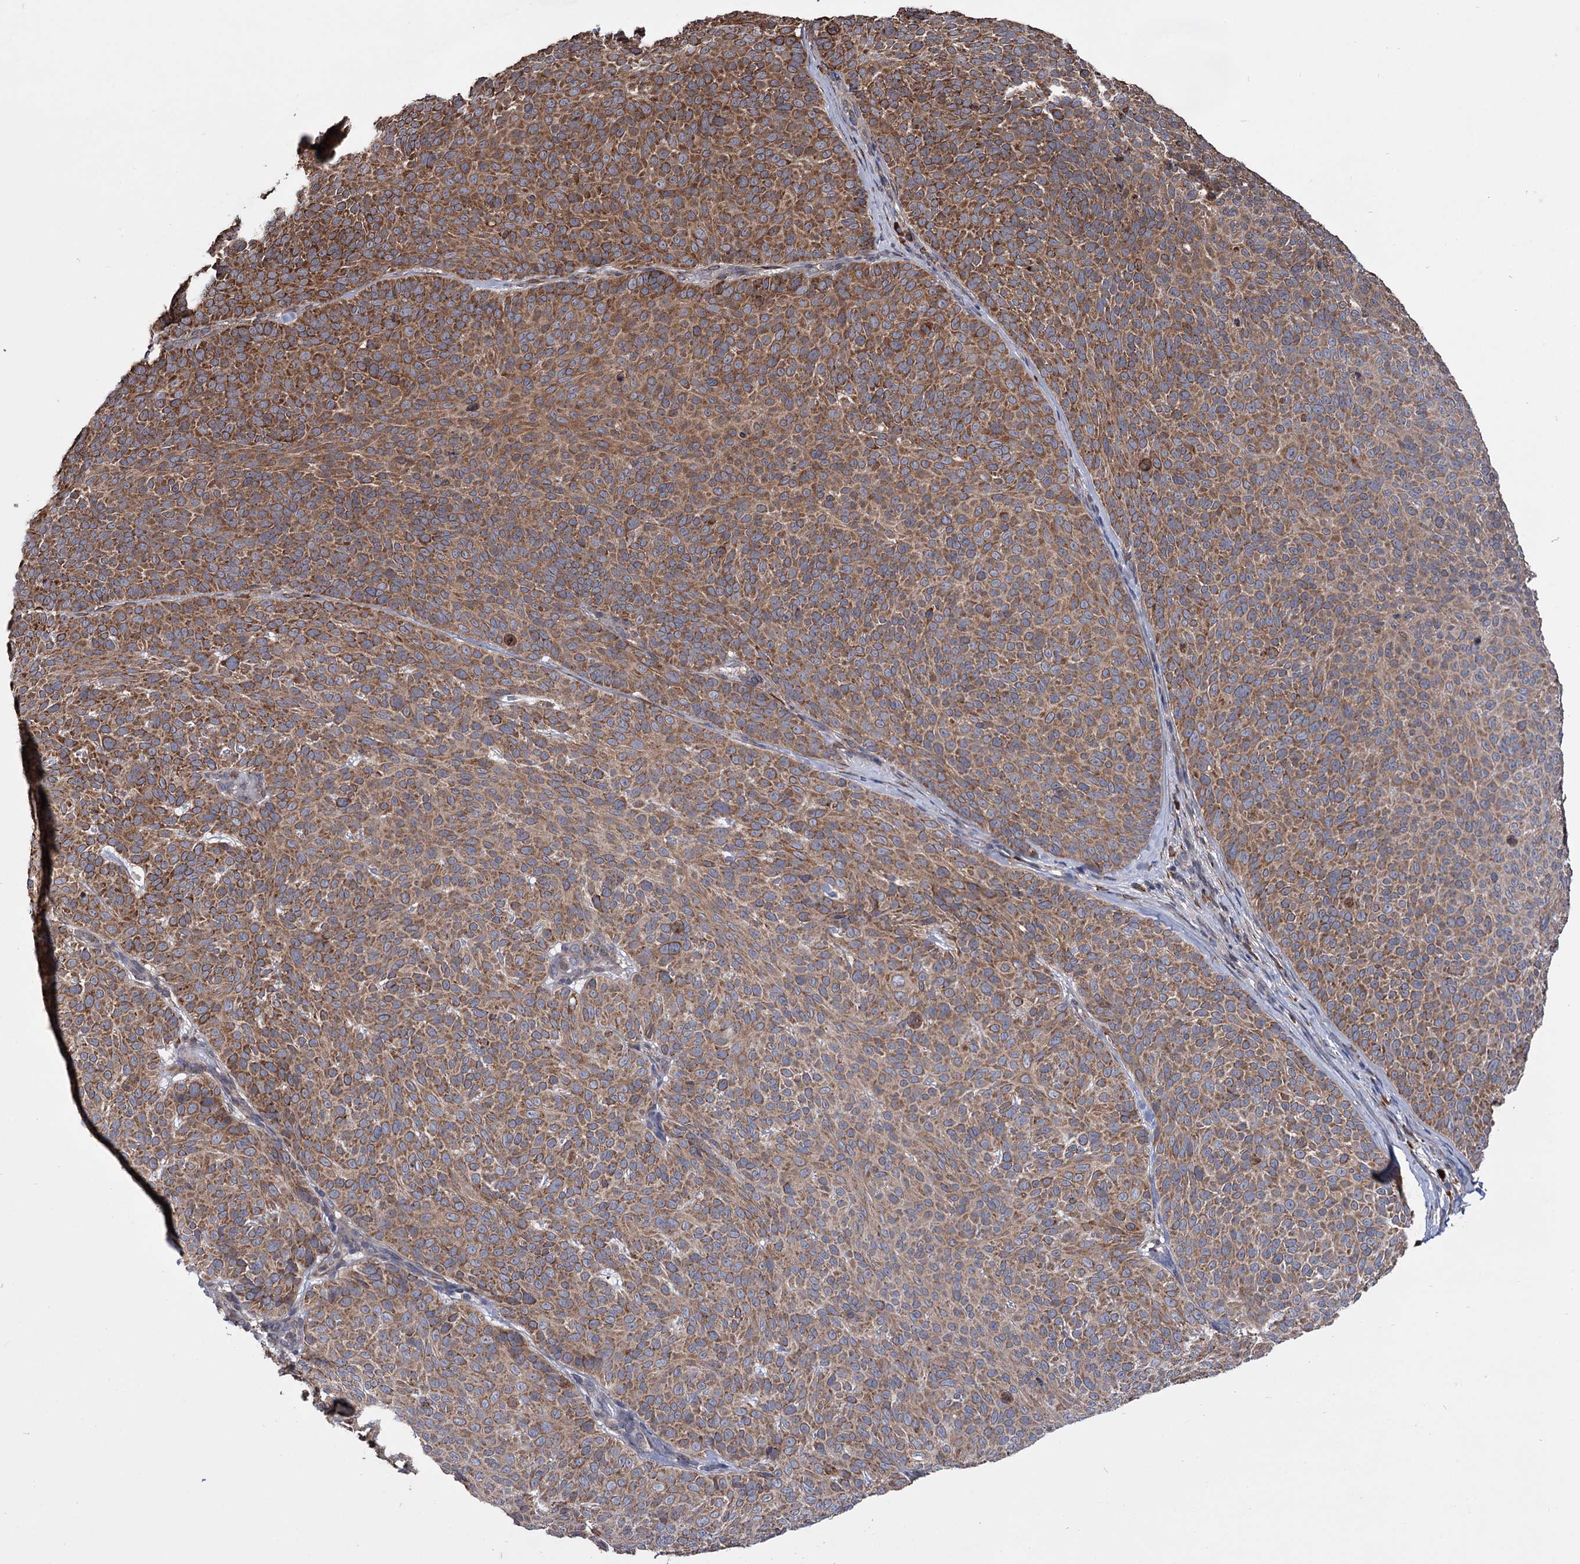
{"staining": {"intensity": "moderate", "quantity": ">75%", "location": "cytoplasmic/membranous"}, "tissue": "skin cancer", "cell_type": "Tumor cells", "image_type": "cancer", "snomed": [{"axis": "morphology", "description": "Basal cell carcinoma"}, {"axis": "topography", "description": "Skin"}], "caption": "Immunohistochemistry (IHC) (DAB) staining of skin cancer (basal cell carcinoma) demonstrates moderate cytoplasmic/membranous protein staining in approximately >75% of tumor cells.", "gene": "CDAN1", "patient": {"sex": "male", "age": 85}}